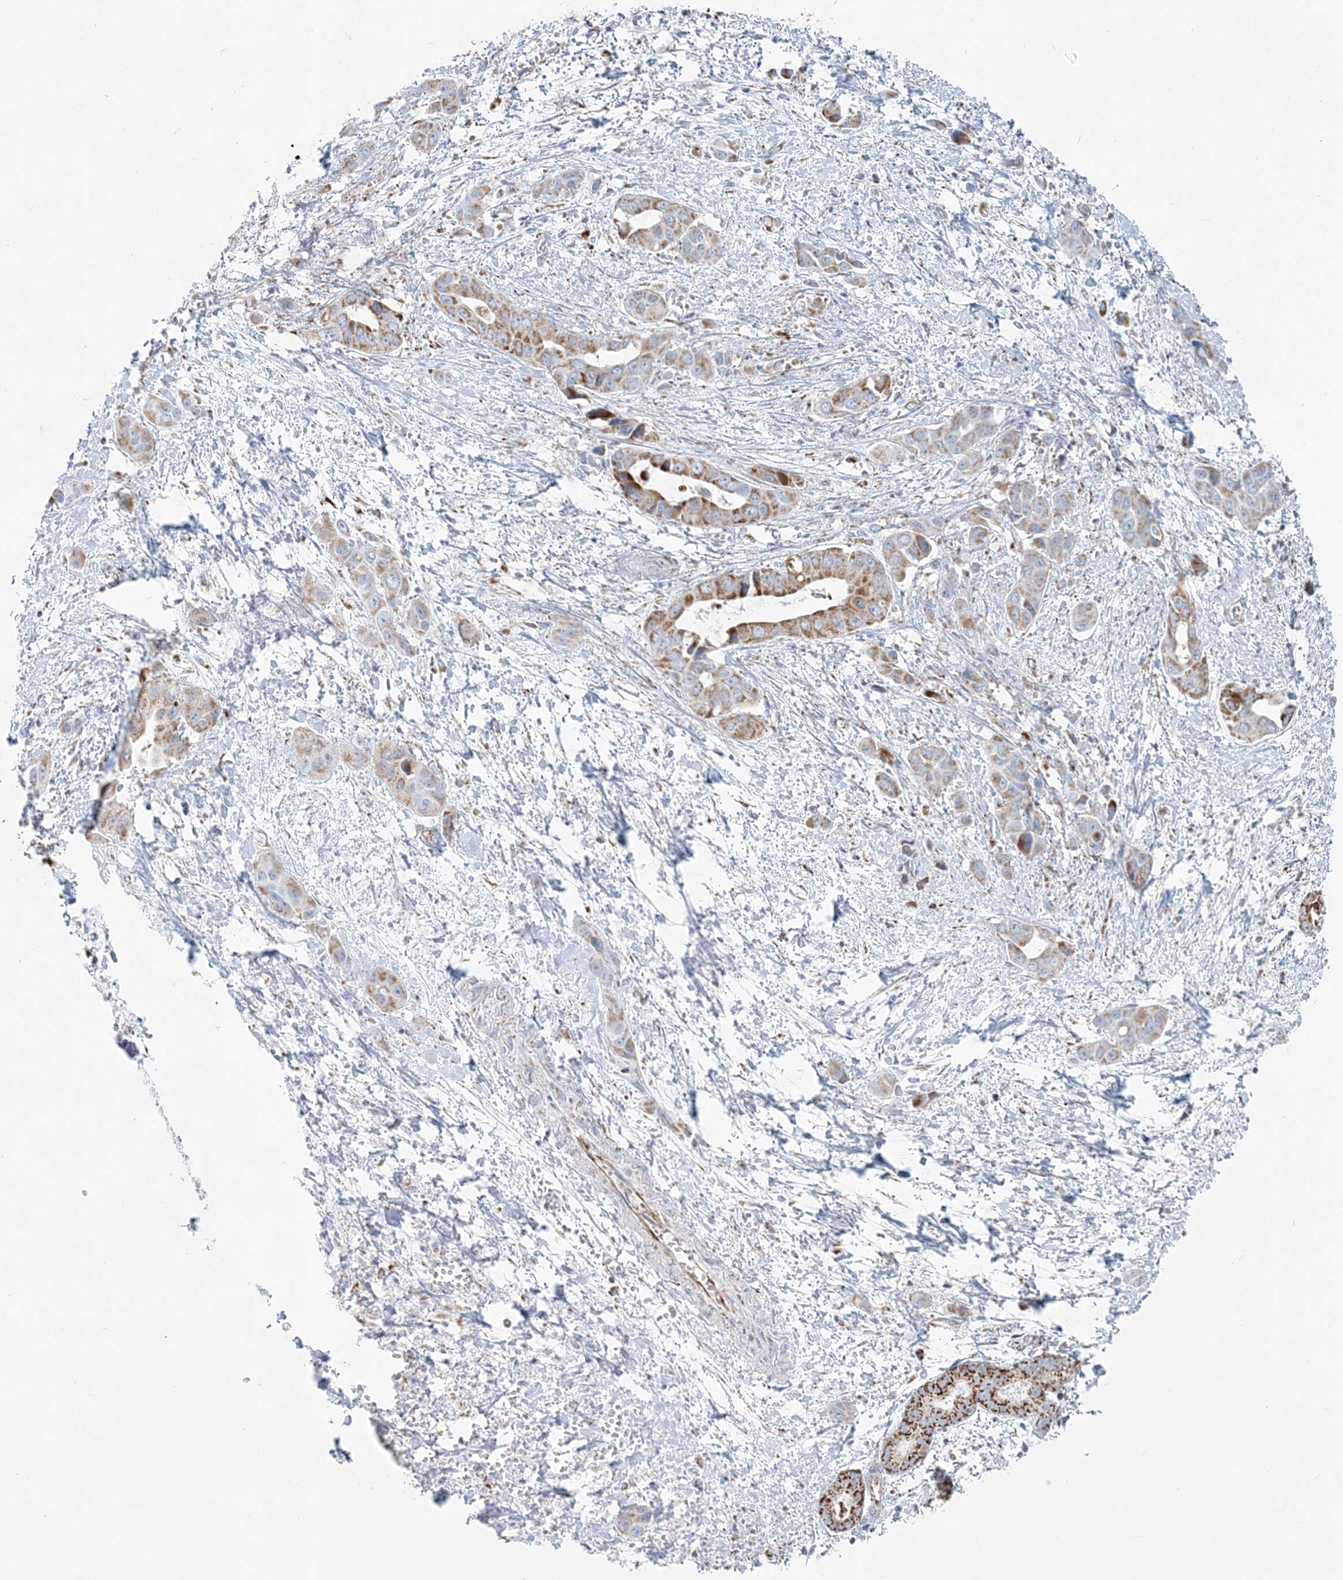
{"staining": {"intensity": "moderate", "quantity": ">75%", "location": "cytoplasmic/membranous"}, "tissue": "liver cancer", "cell_type": "Tumor cells", "image_type": "cancer", "snomed": [{"axis": "morphology", "description": "Cholangiocarcinoma"}, {"axis": "topography", "description": "Liver"}], "caption": "This histopathology image displays liver cholangiocarcinoma stained with immunohistochemistry (IHC) to label a protein in brown. The cytoplasmic/membranous of tumor cells show moderate positivity for the protein. Nuclei are counter-stained blue.", "gene": "PCCB", "patient": {"sex": "female", "age": 52}}